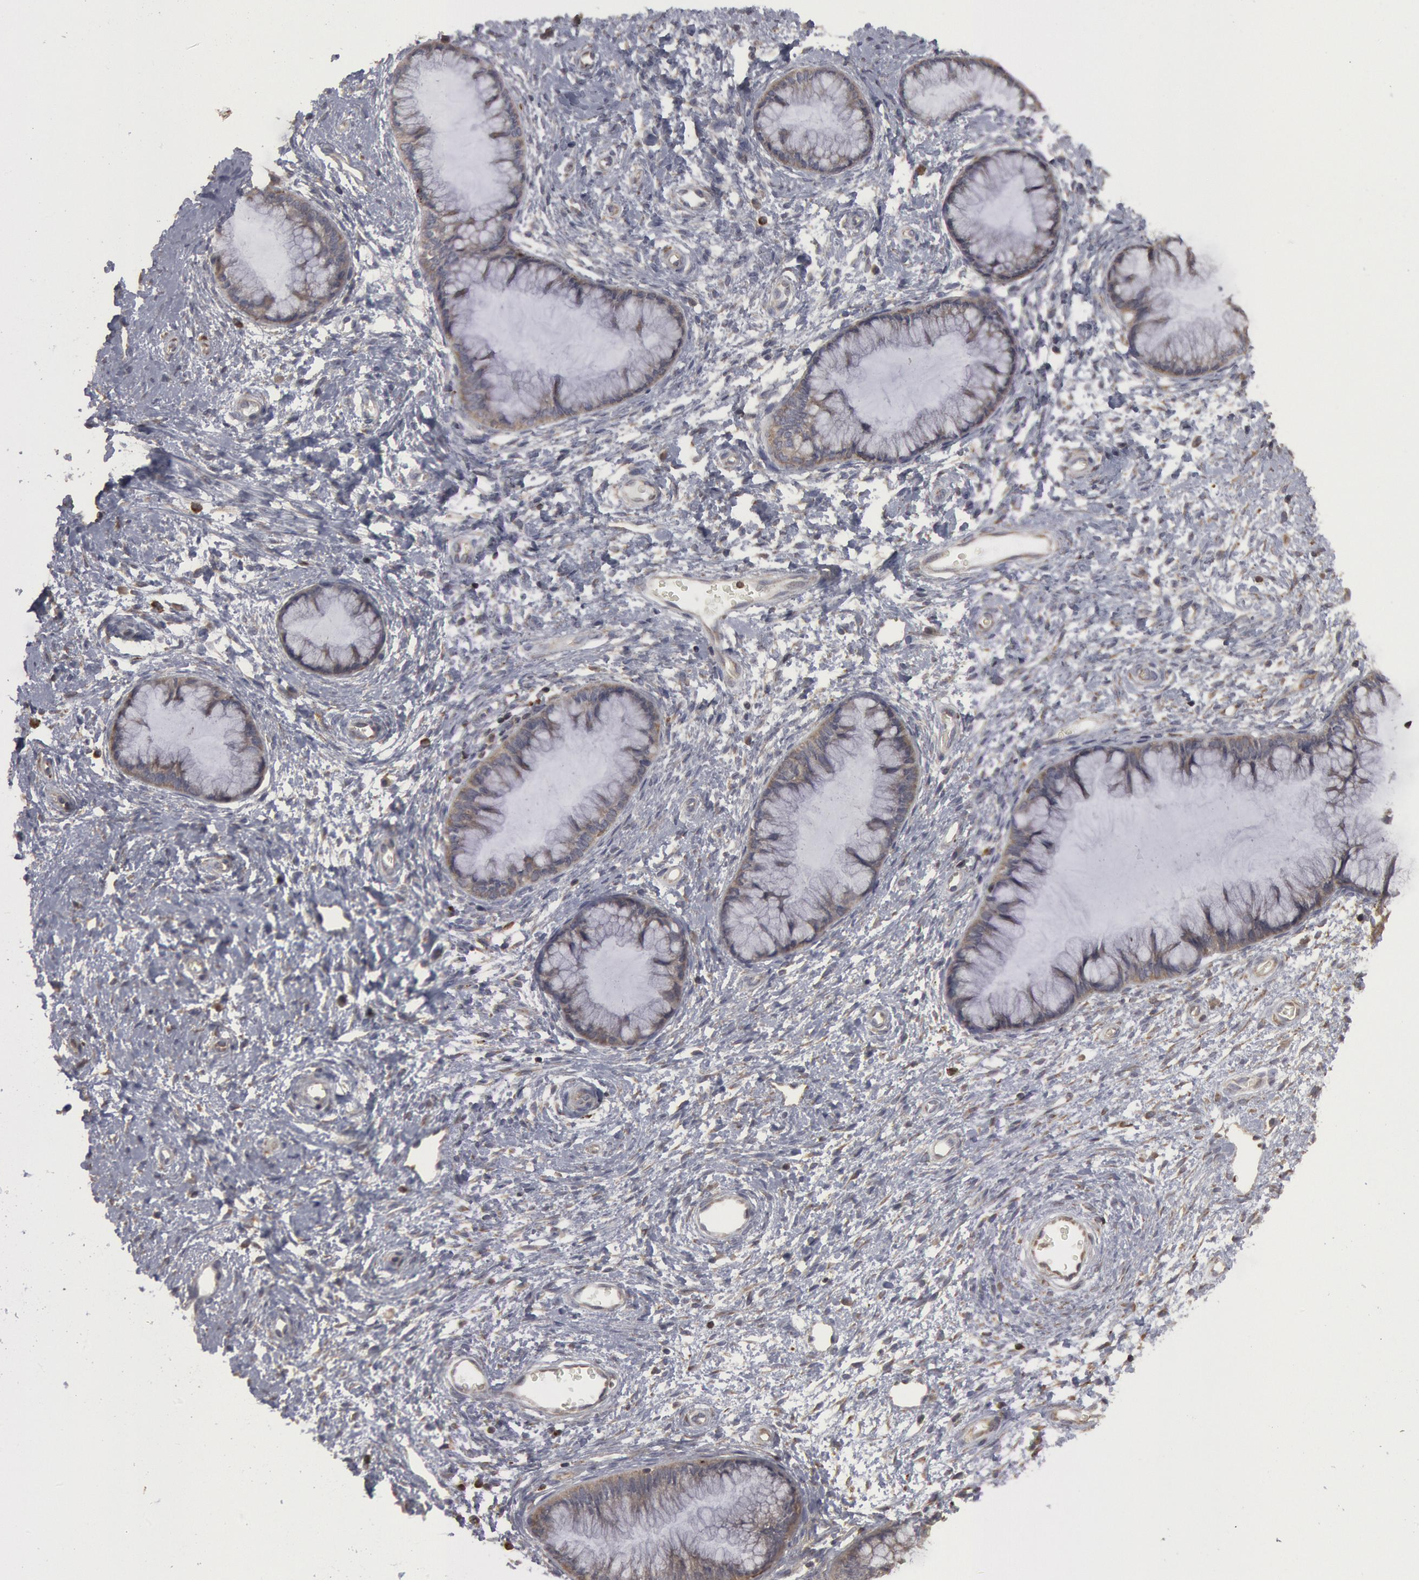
{"staining": {"intensity": "weak", "quantity": ">75%", "location": "cytoplasmic/membranous"}, "tissue": "cervix", "cell_type": "Glandular cells", "image_type": "normal", "snomed": [{"axis": "morphology", "description": "Normal tissue, NOS"}, {"axis": "topography", "description": "Cervix"}], "caption": "Immunohistochemical staining of unremarkable cervix displays weak cytoplasmic/membranous protein staining in about >75% of glandular cells.", "gene": "OSBPL8", "patient": {"sex": "female", "age": 27}}